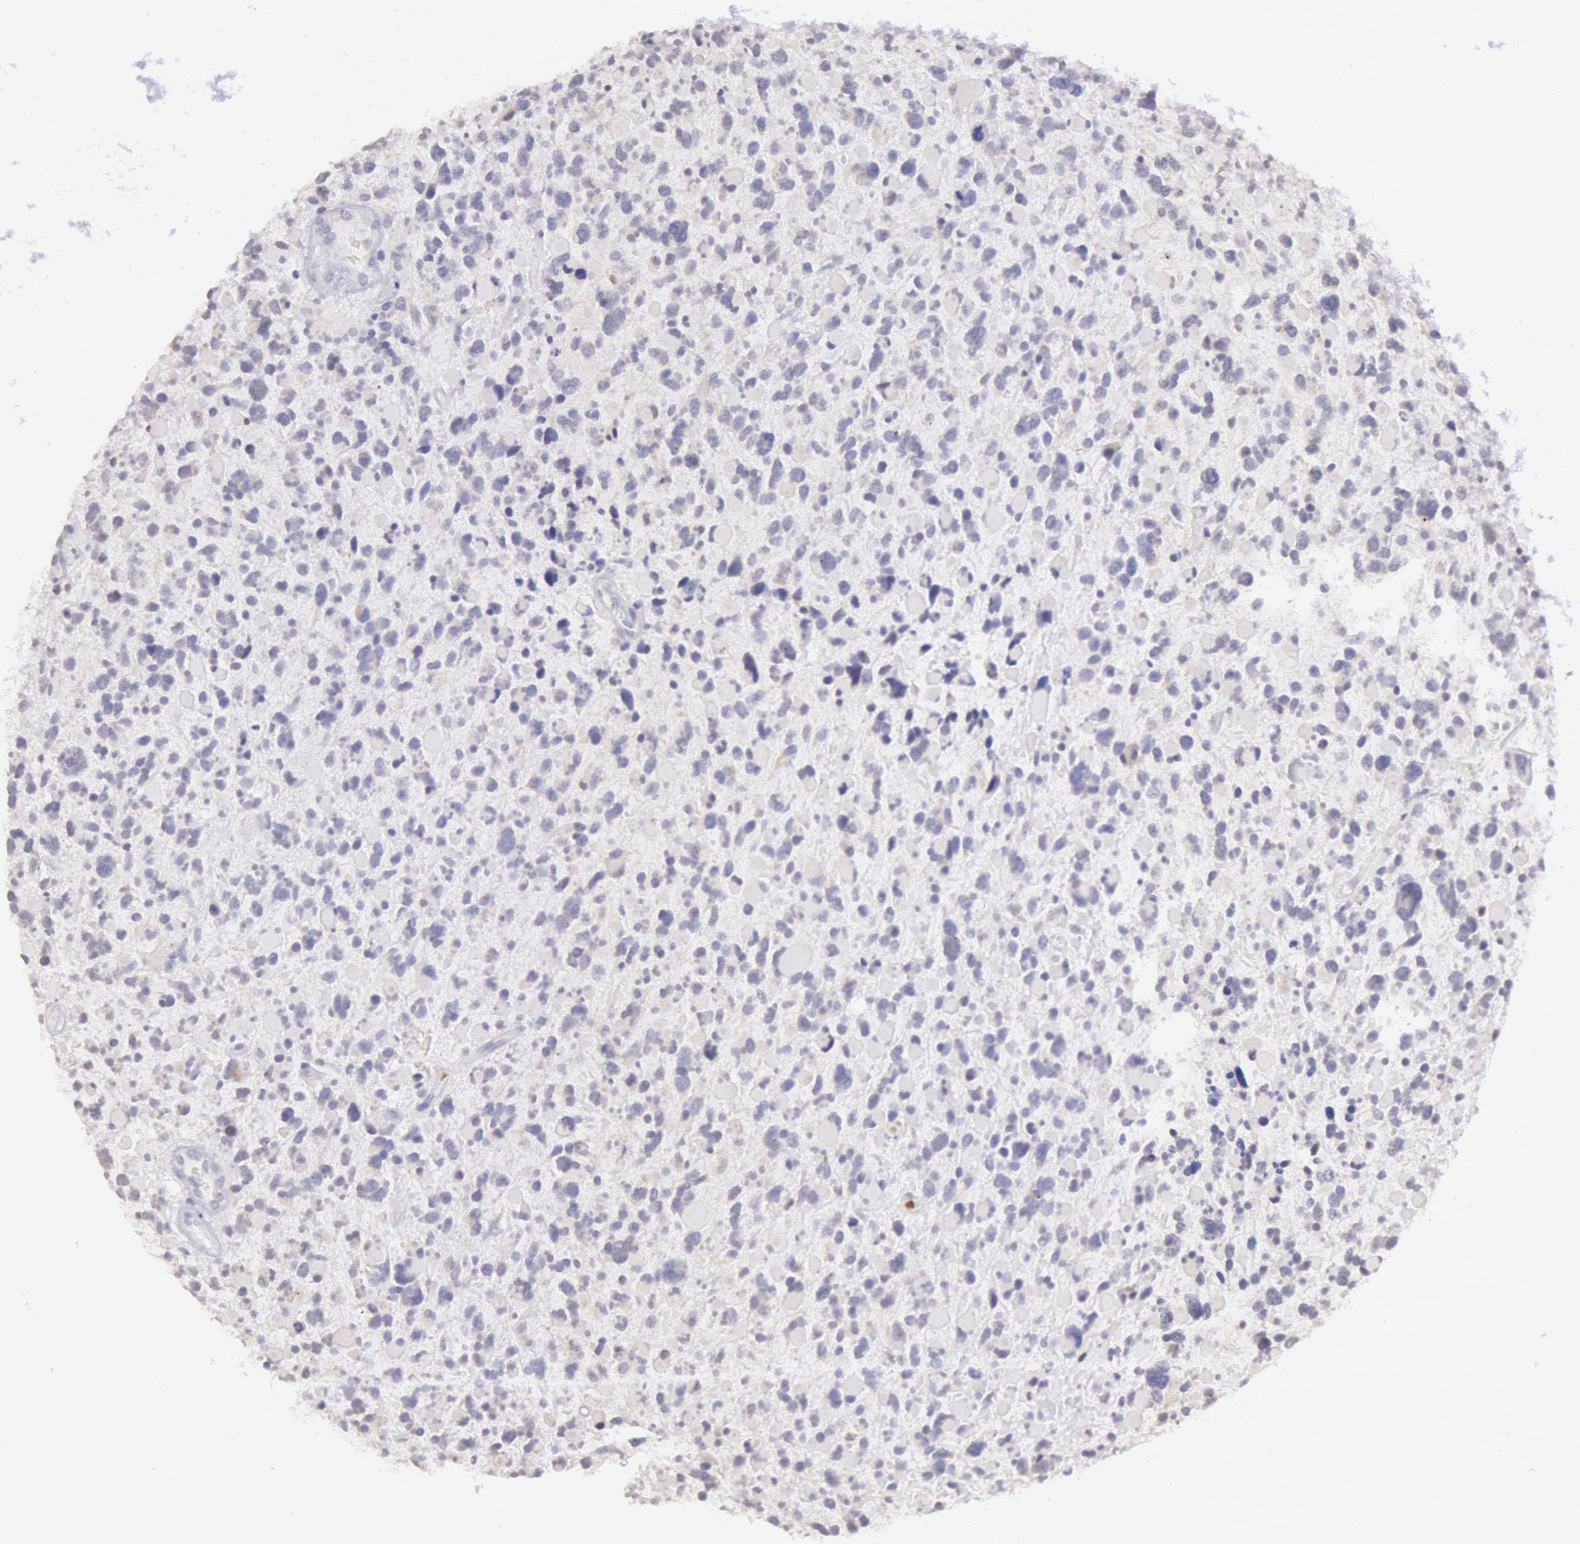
{"staining": {"intensity": "negative", "quantity": "none", "location": "none"}, "tissue": "glioma", "cell_type": "Tumor cells", "image_type": "cancer", "snomed": [{"axis": "morphology", "description": "Glioma, malignant, High grade"}, {"axis": "topography", "description": "Brain"}], "caption": "Human glioma stained for a protein using immunohistochemistry (IHC) reveals no staining in tumor cells.", "gene": "KDM6A", "patient": {"sex": "female", "age": 37}}